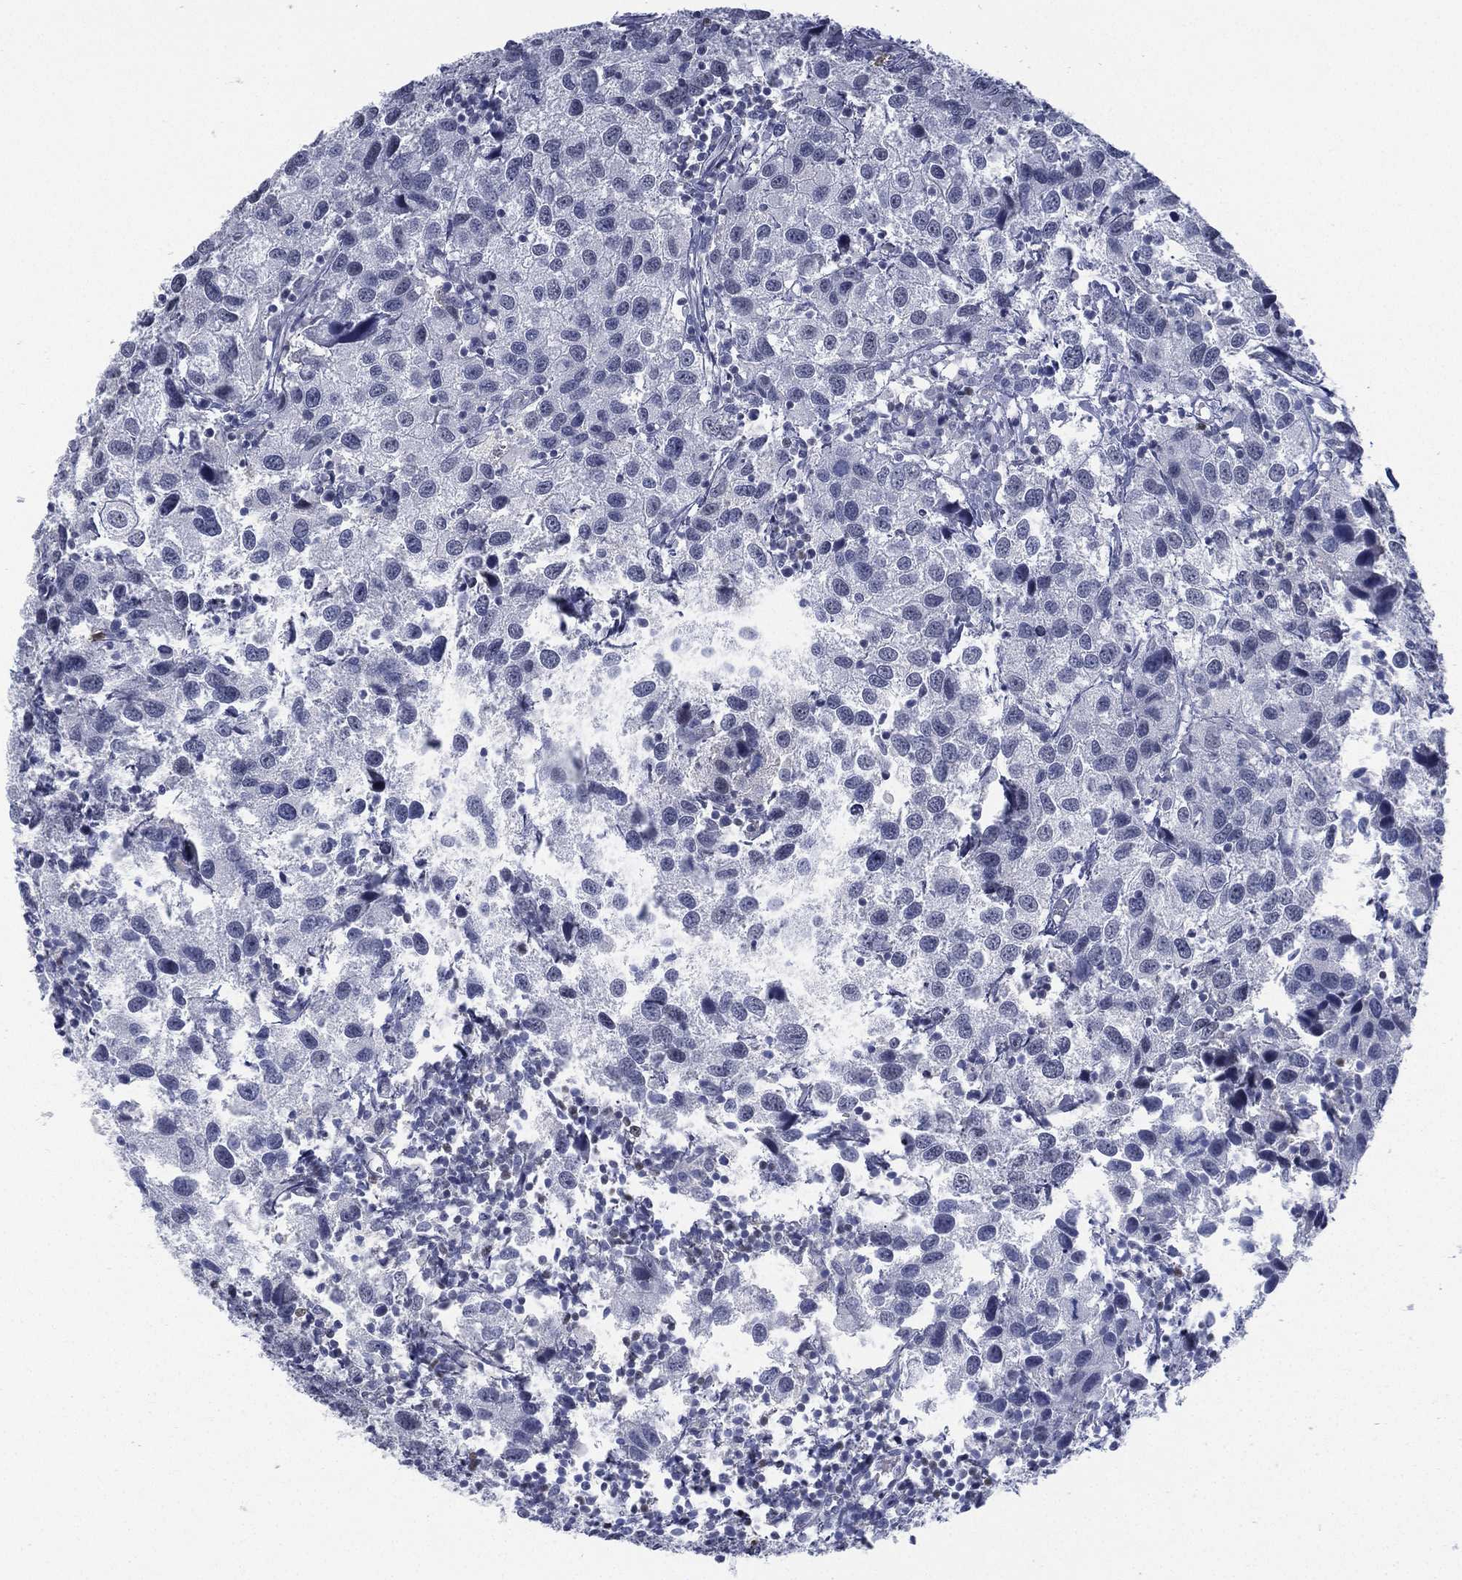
{"staining": {"intensity": "negative", "quantity": "none", "location": "none"}, "tissue": "urothelial cancer", "cell_type": "Tumor cells", "image_type": "cancer", "snomed": [{"axis": "morphology", "description": "Urothelial carcinoma, High grade"}, {"axis": "topography", "description": "Urinary bladder"}], "caption": "Immunohistochemistry (IHC) image of human urothelial cancer stained for a protein (brown), which exhibits no staining in tumor cells.", "gene": "ZNF711", "patient": {"sex": "male", "age": 79}}